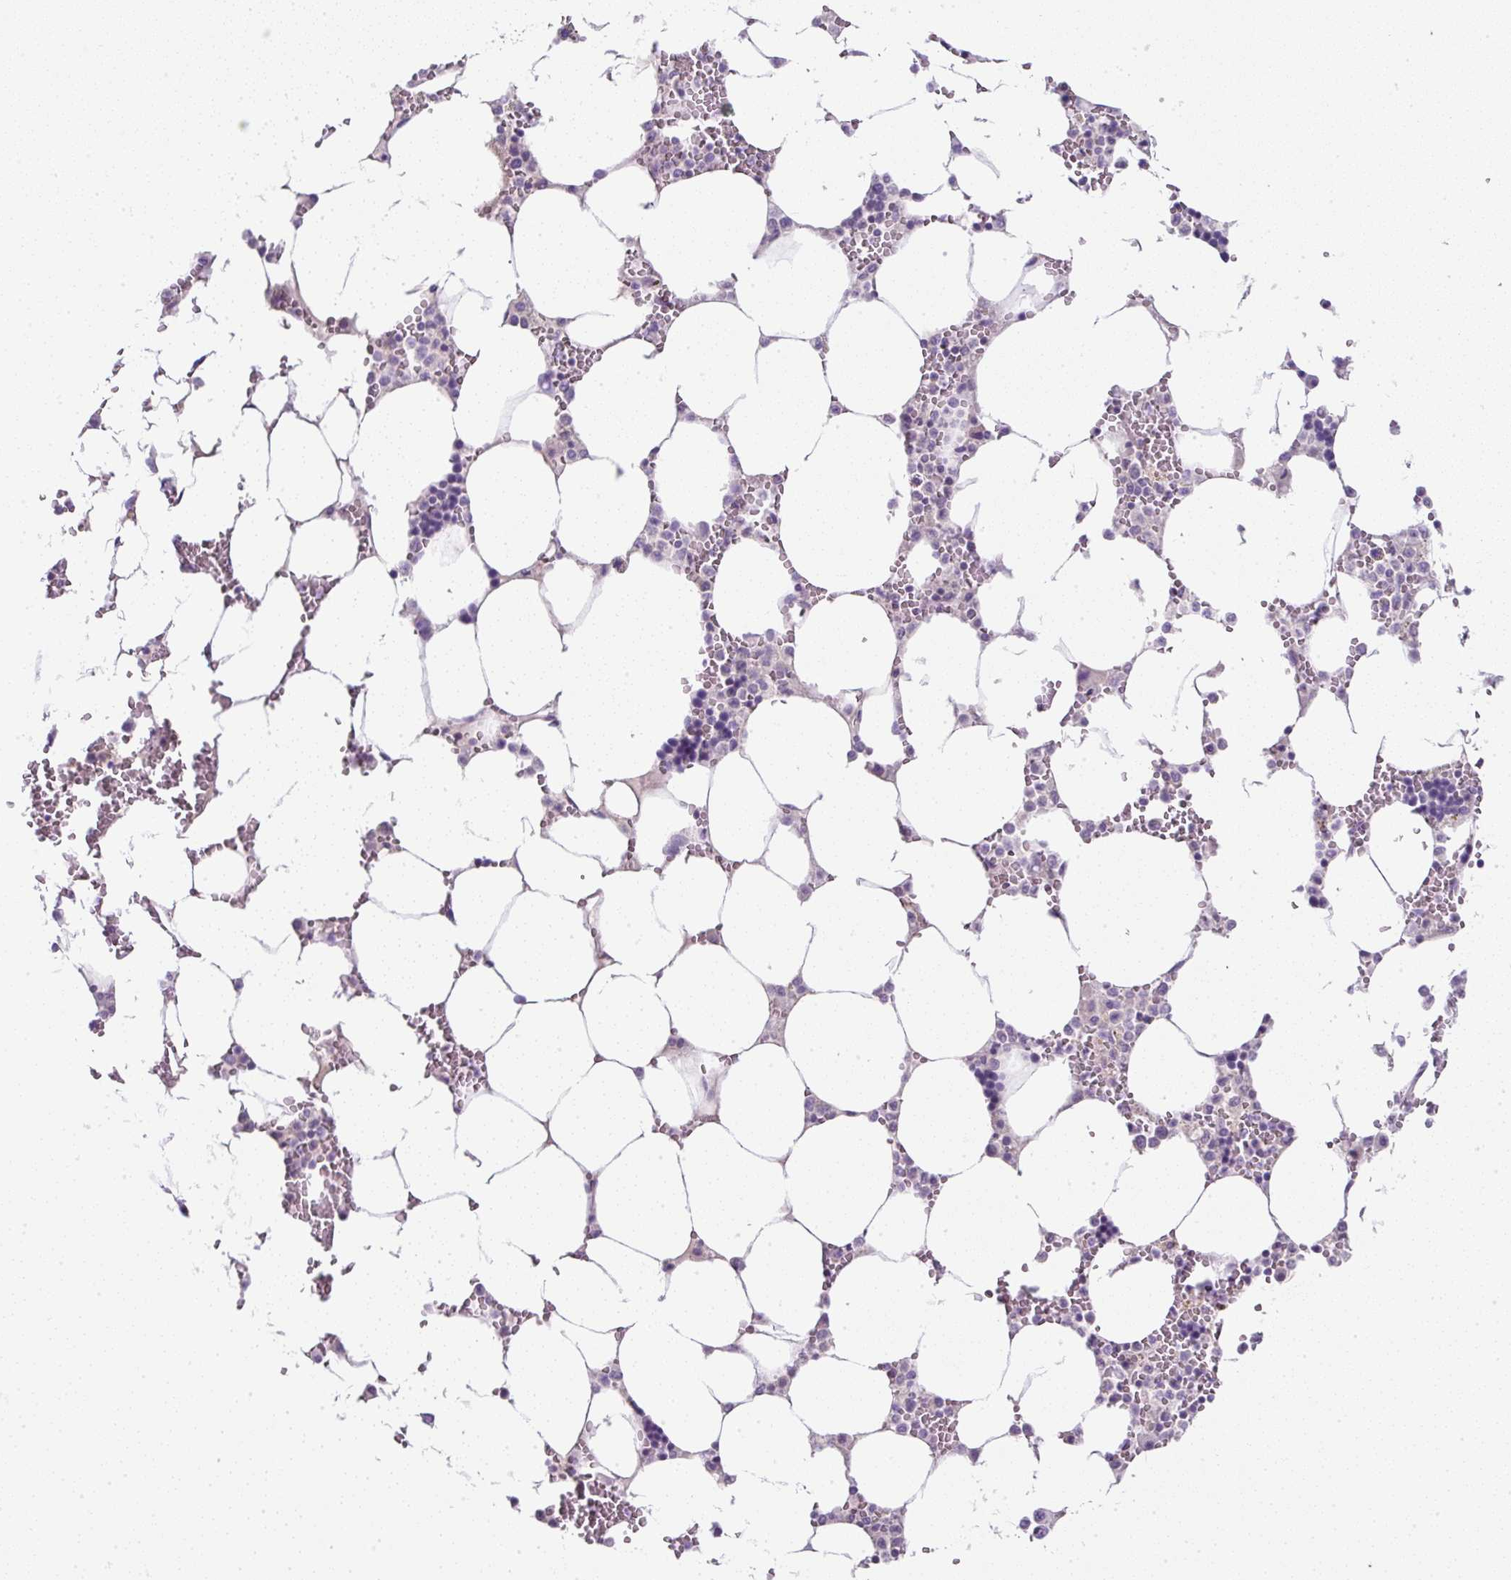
{"staining": {"intensity": "negative", "quantity": "none", "location": "none"}, "tissue": "bone marrow", "cell_type": "Hematopoietic cells", "image_type": "normal", "snomed": [{"axis": "morphology", "description": "Normal tissue, NOS"}, {"axis": "topography", "description": "Bone marrow"}], "caption": "A high-resolution micrograph shows immunohistochemistry staining of benign bone marrow, which demonstrates no significant expression in hematopoietic cells. Nuclei are stained in blue.", "gene": "COL9A2", "patient": {"sex": "male", "age": 64}}